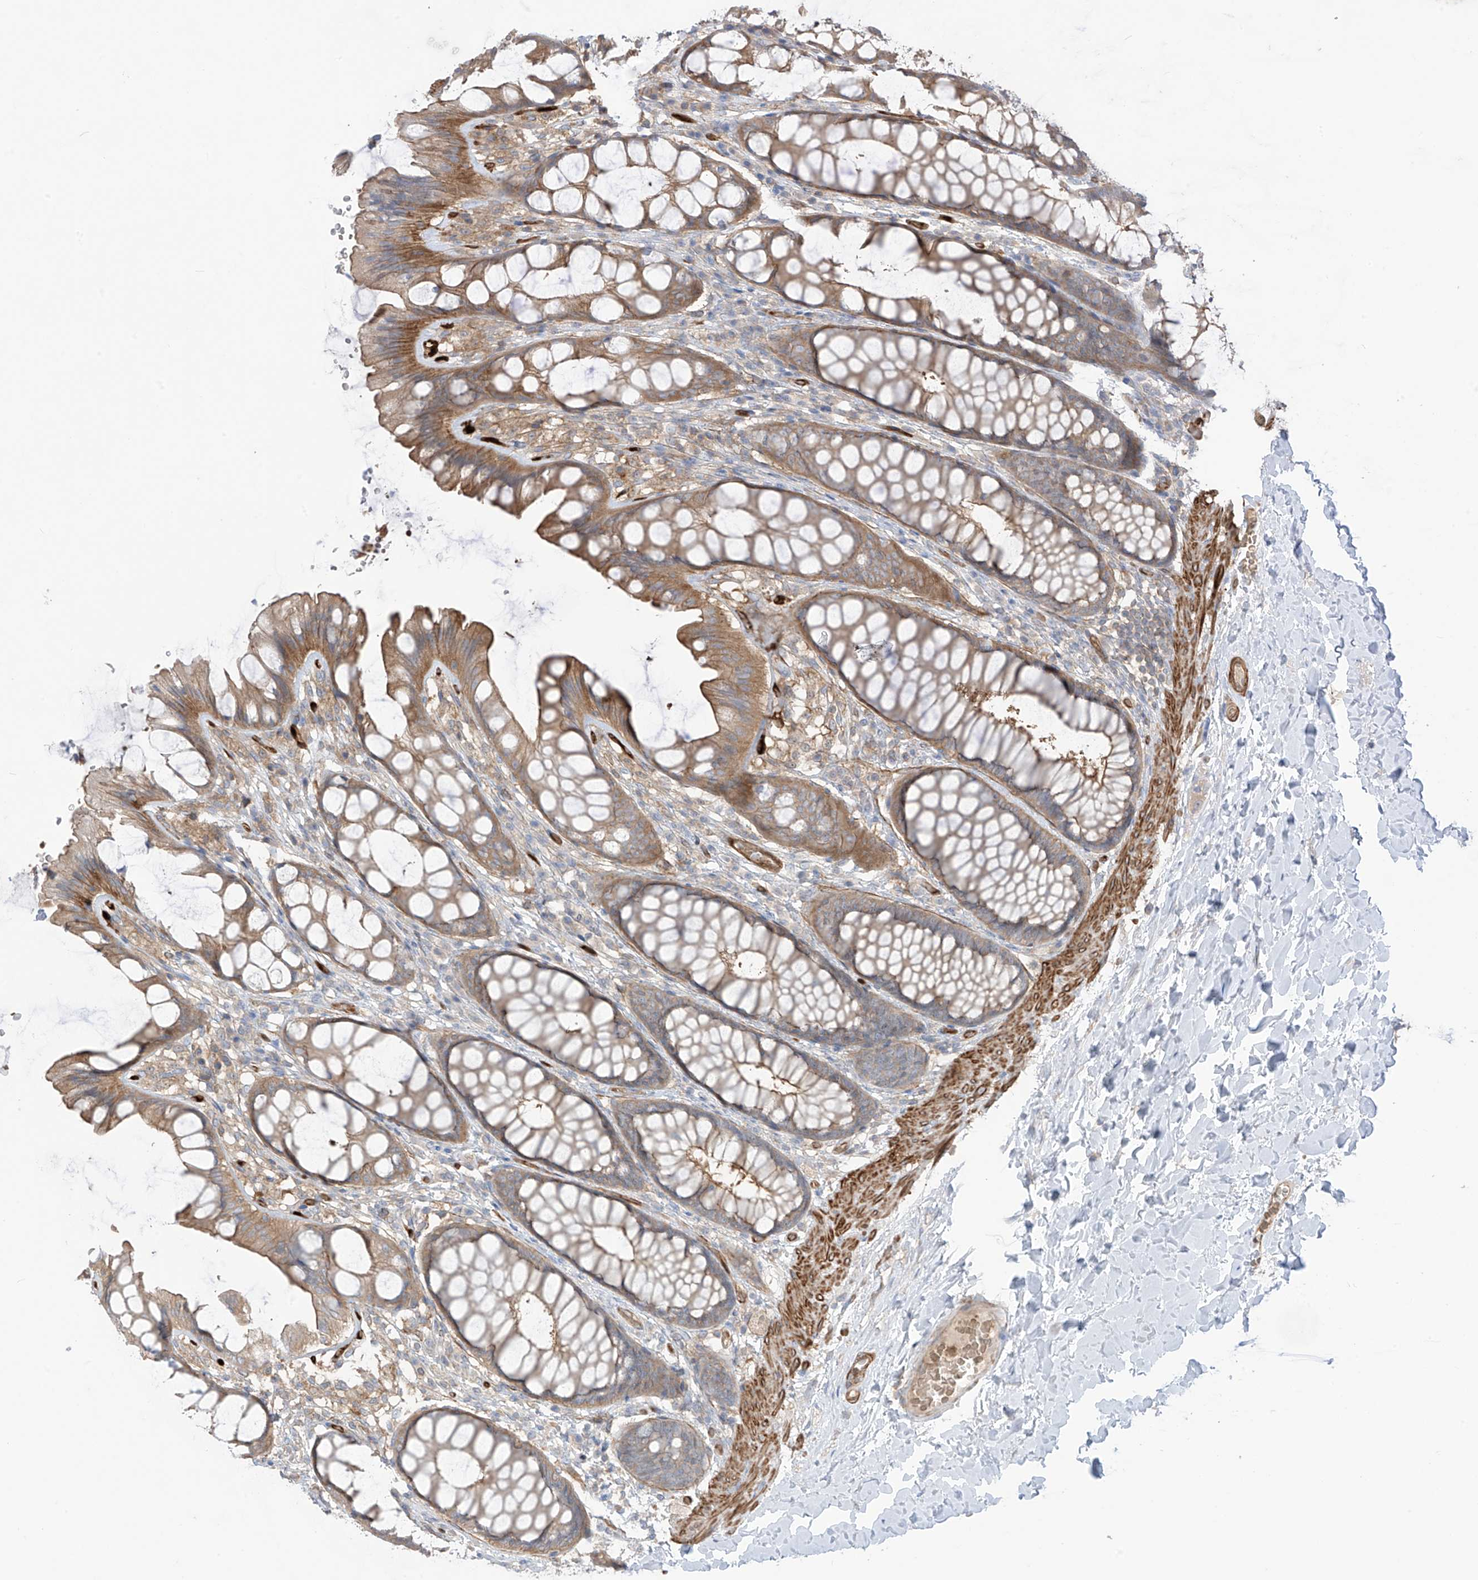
{"staining": {"intensity": "moderate", "quantity": ">75%", "location": "cytoplasmic/membranous"}, "tissue": "colon", "cell_type": "Endothelial cells", "image_type": "normal", "snomed": [{"axis": "morphology", "description": "Normal tissue, NOS"}, {"axis": "topography", "description": "Colon"}], "caption": "A photomicrograph of colon stained for a protein displays moderate cytoplasmic/membranous brown staining in endothelial cells. (Brightfield microscopy of DAB IHC at high magnification).", "gene": "TRMU", "patient": {"sex": "male", "age": 47}}